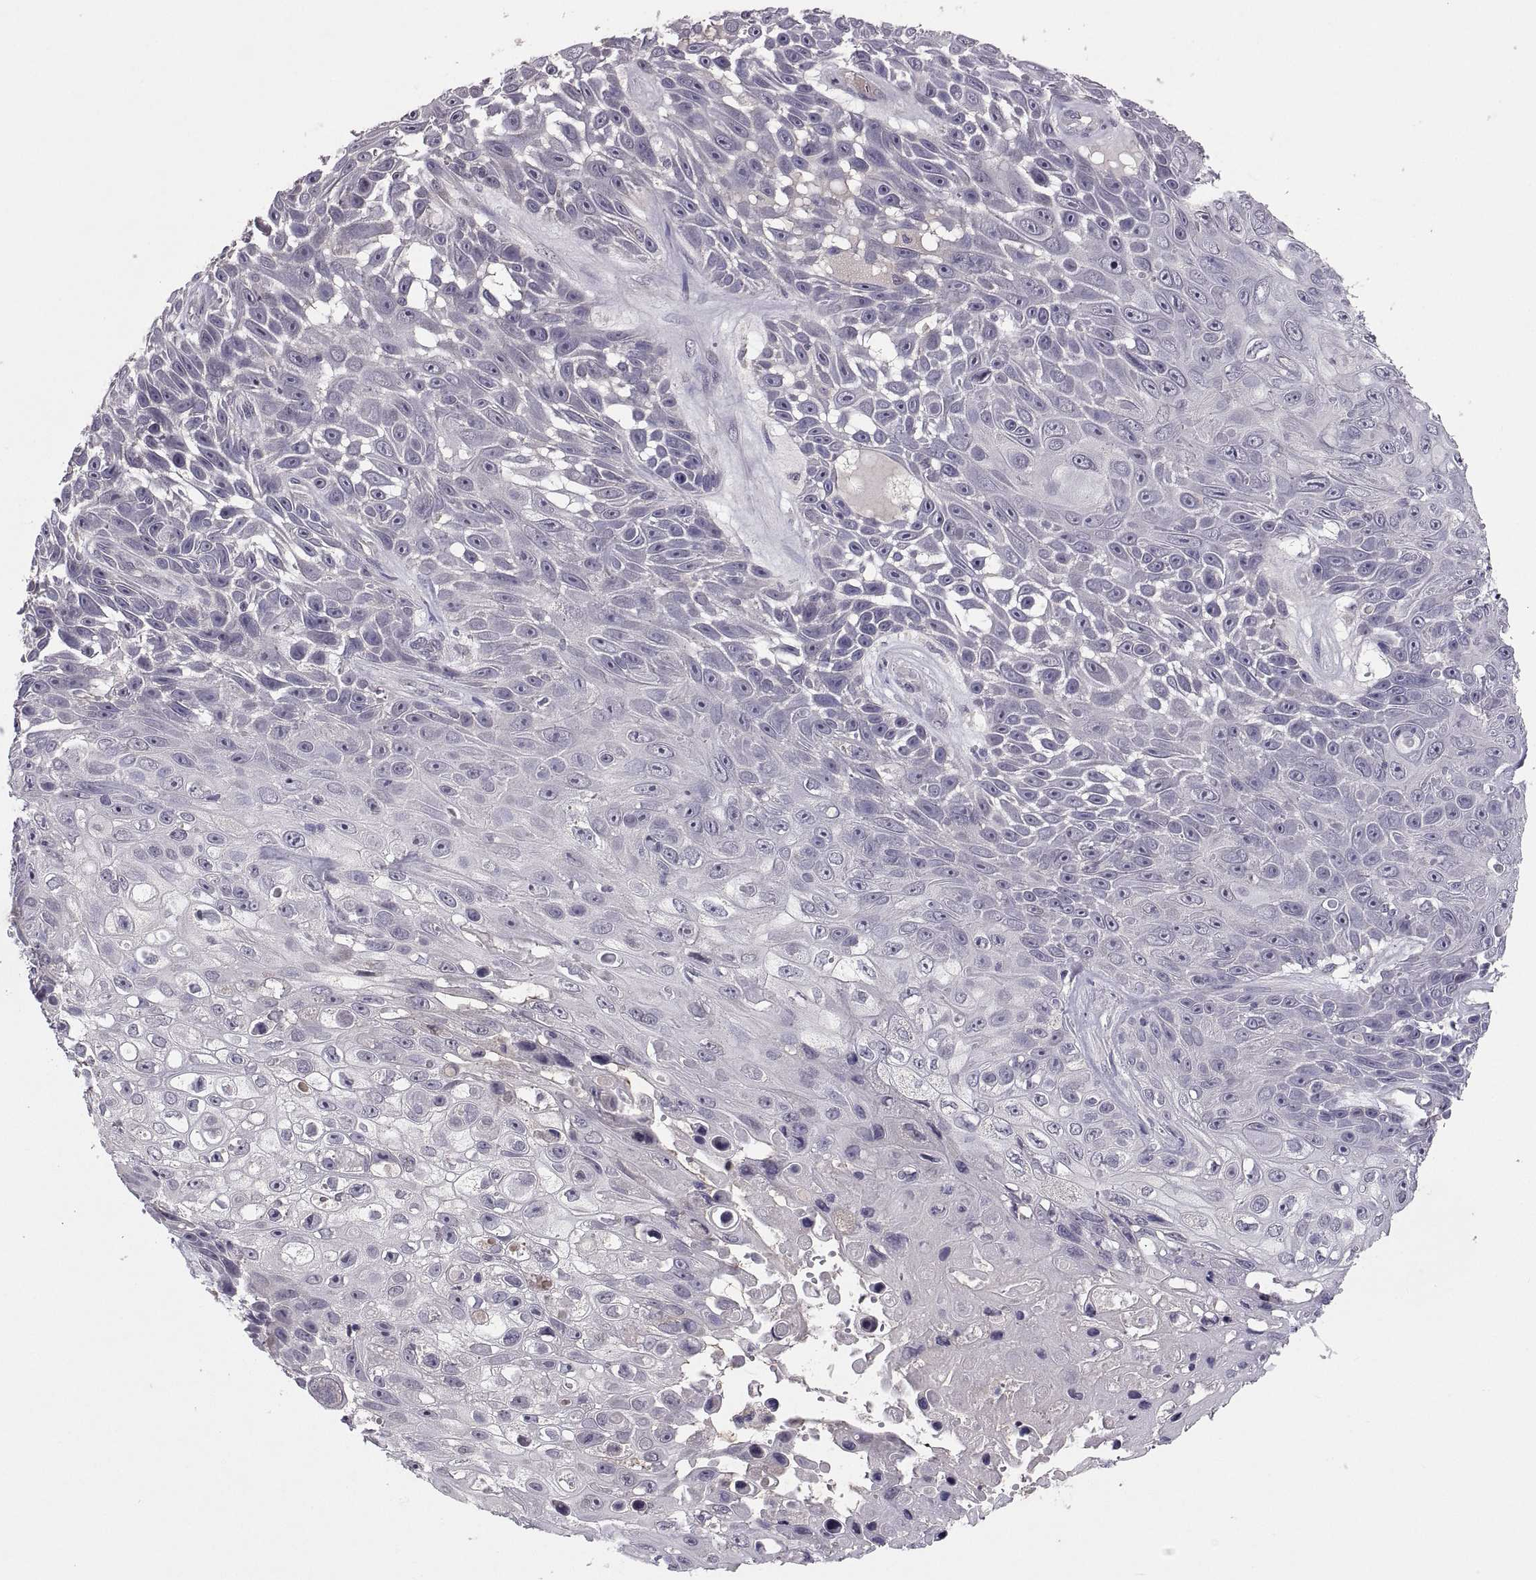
{"staining": {"intensity": "negative", "quantity": "none", "location": "none"}, "tissue": "skin cancer", "cell_type": "Tumor cells", "image_type": "cancer", "snomed": [{"axis": "morphology", "description": "Squamous cell carcinoma, NOS"}, {"axis": "topography", "description": "Skin"}], "caption": "DAB (3,3'-diaminobenzidine) immunohistochemical staining of human squamous cell carcinoma (skin) displays no significant staining in tumor cells.", "gene": "PAX2", "patient": {"sex": "male", "age": 82}}